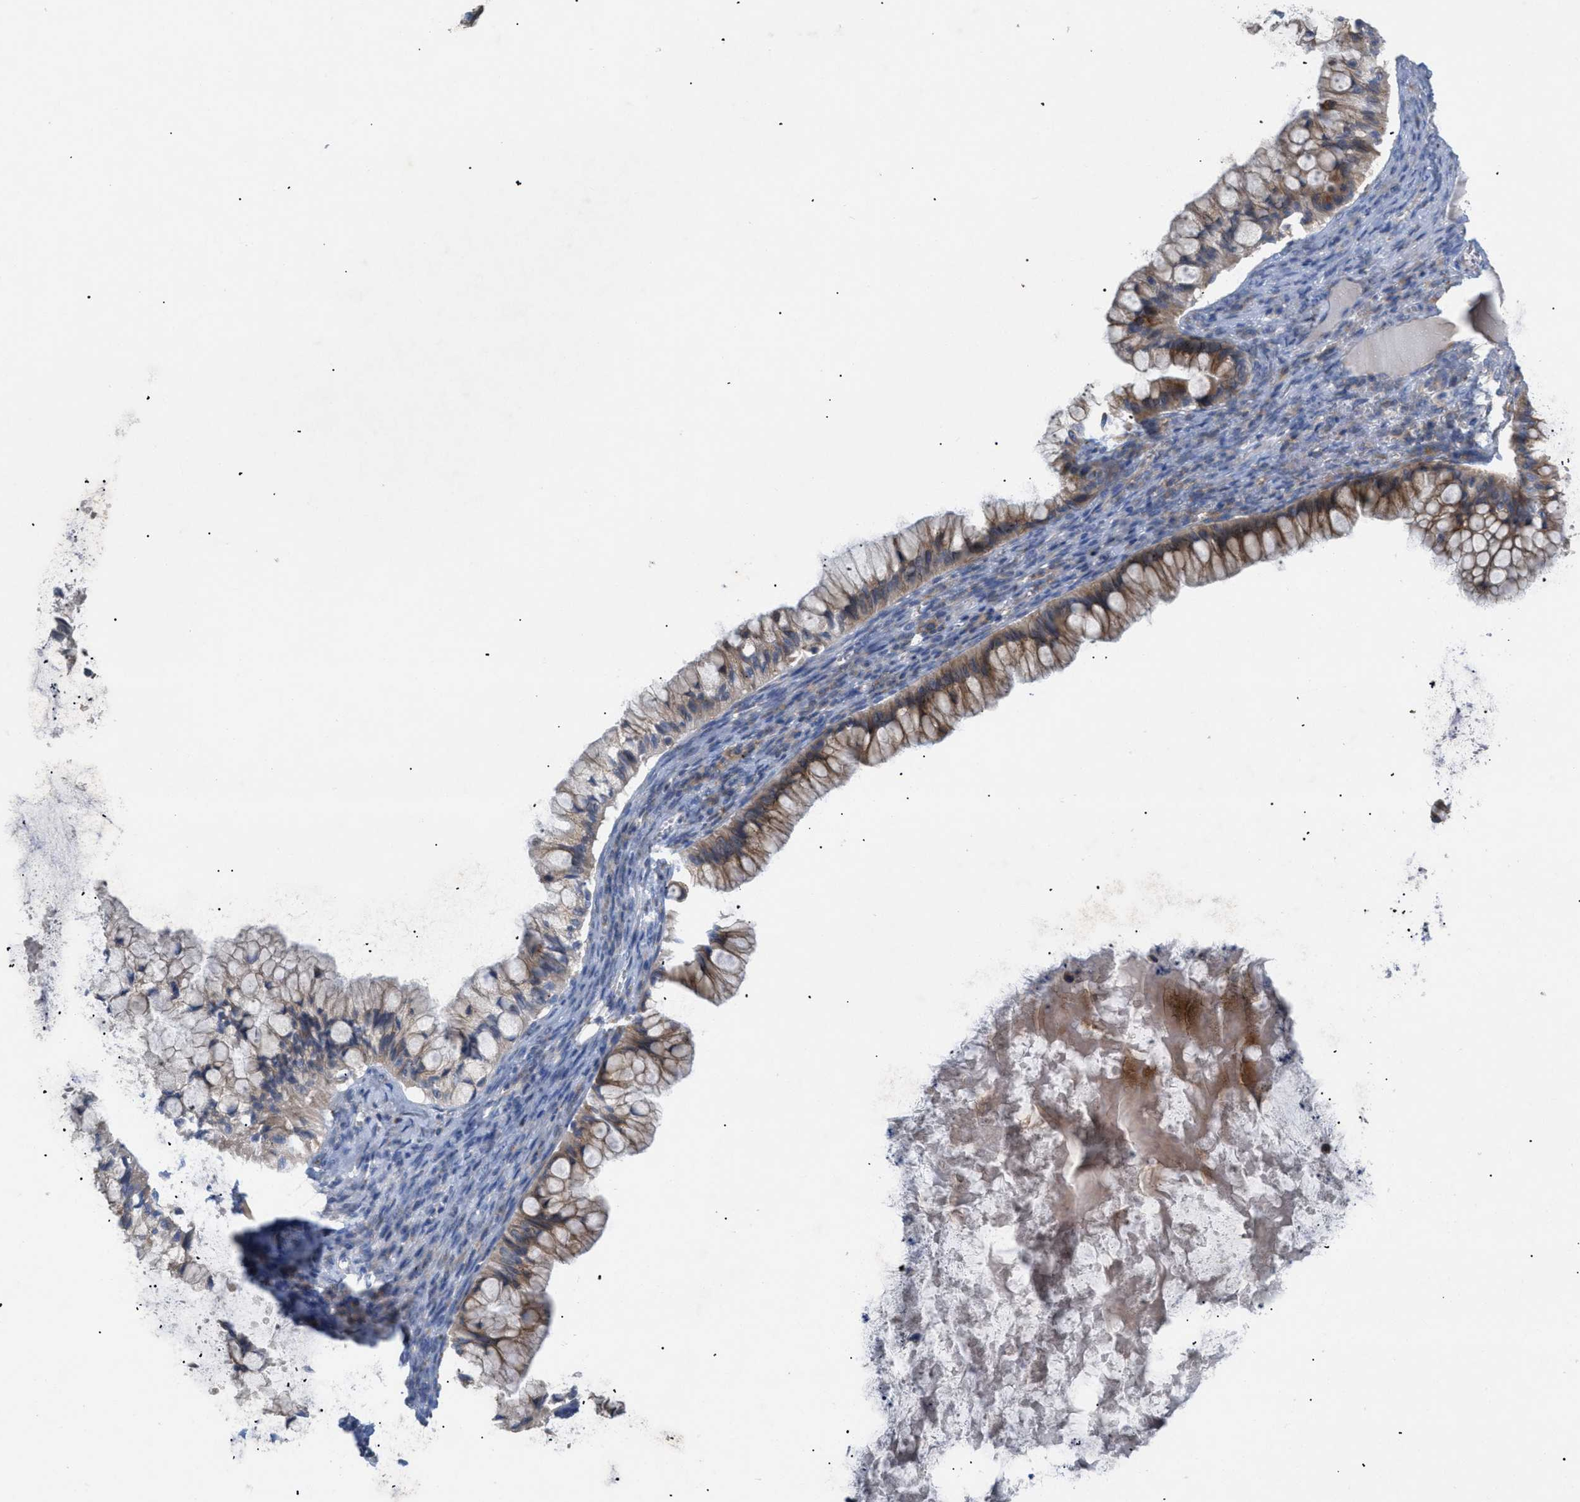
{"staining": {"intensity": "moderate", "quantity": ">75%", "location": "cytoplasmic/membranous"}, "tissue": "ovarian cancer", "cell_type": "Tumor cells", "image_type": "cancer", "snomed": [{"axis": "morphology", "description": "Cystadenocarcinoma, mucinous, NOS"}, {"axis": "topography", "description": "Ovary"}], "caption": "IHC micrograph of mucinous cystadenocarcinoma (ovarian) stained for a protein (brown), which exhibits medium levels of moderate cytoplasmic/membranous expression in approximately >75% of tumor cells.", "gene": "SLC50A1", "patient": {"sex": "female", "age": 57}}